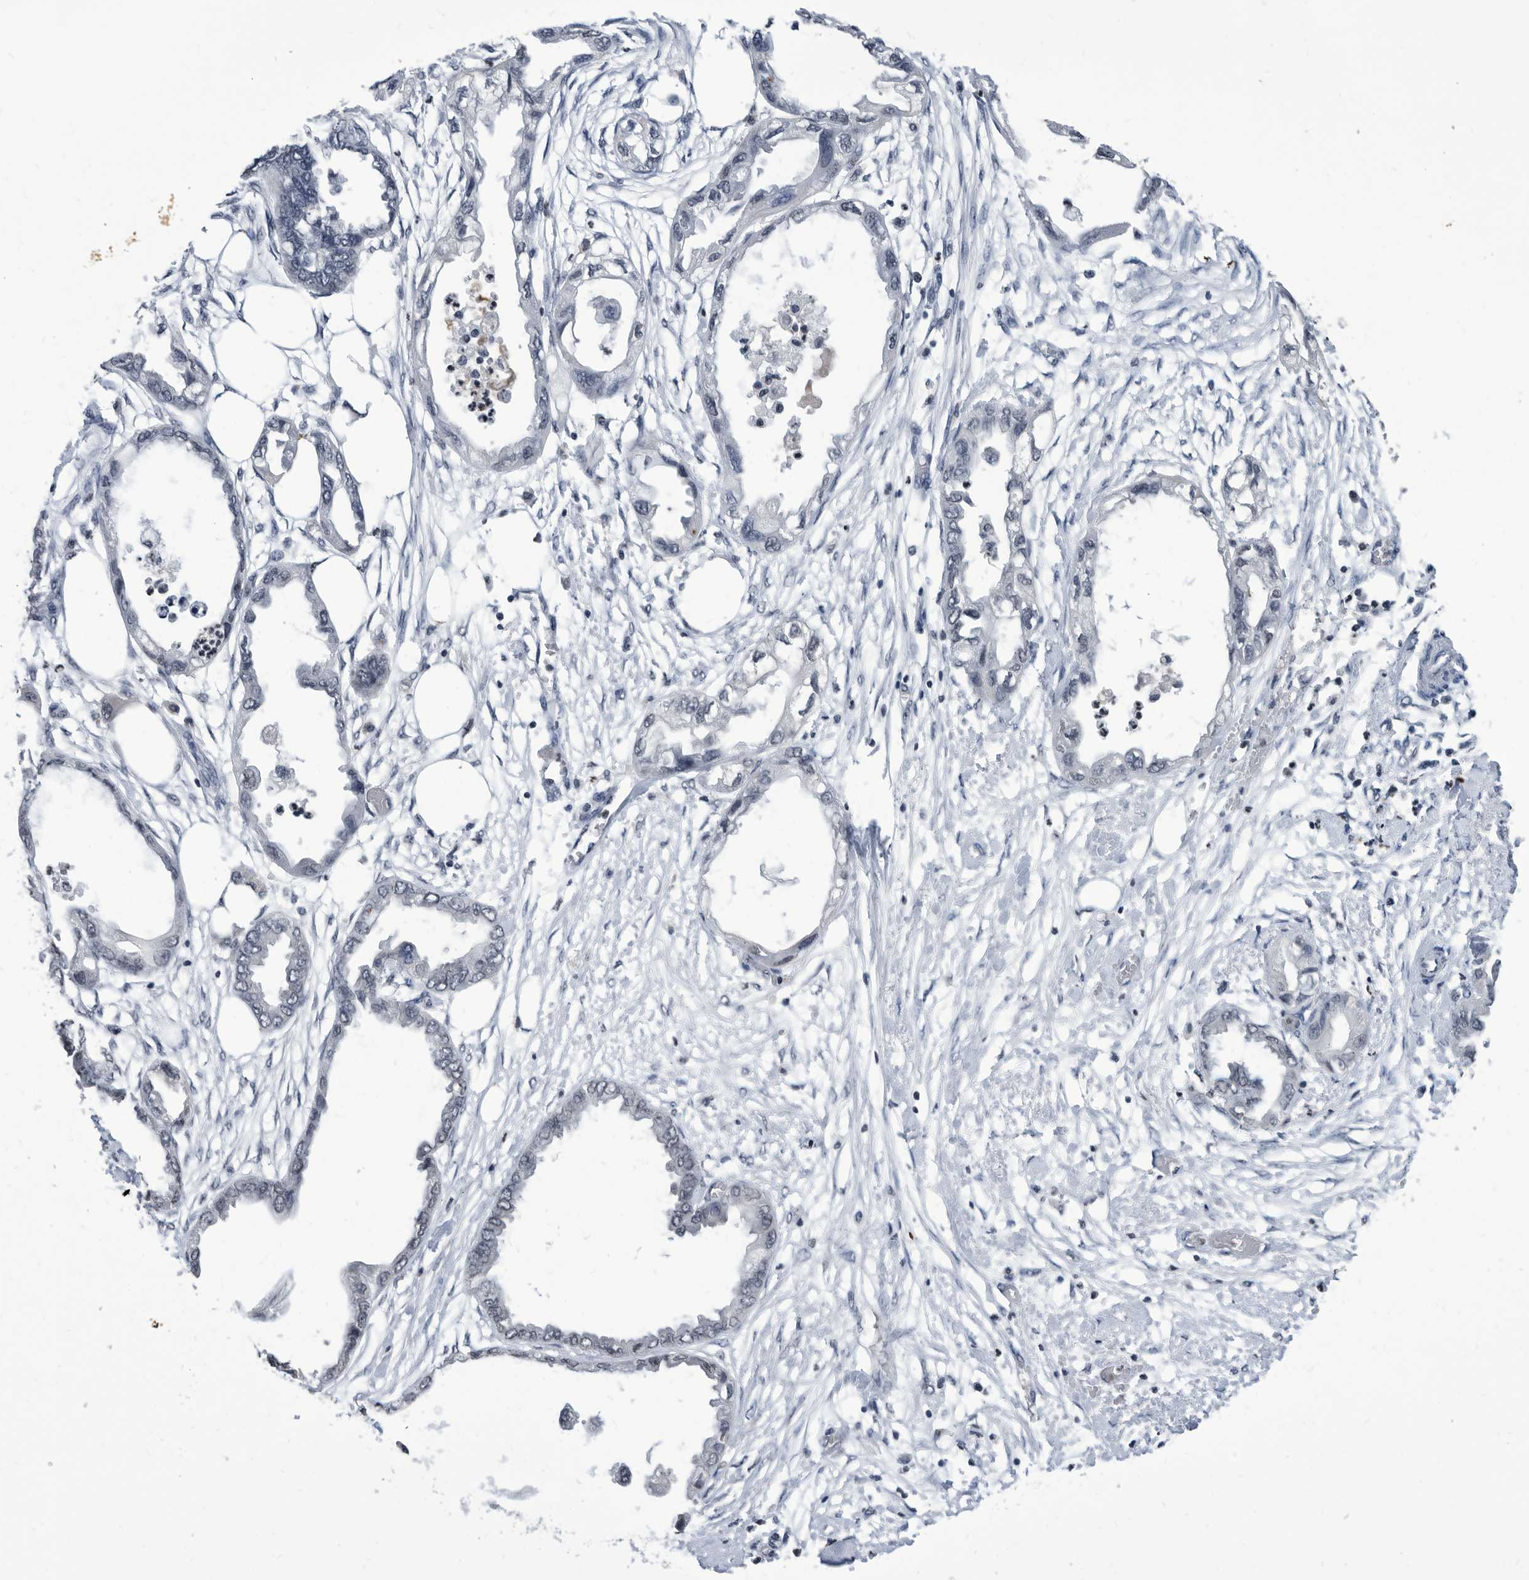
{"staining": {"intensity": "negative", "quantity": "none", "location": "none"}, "tissue": "endometrial cancer", "cell_type": "Tumor cells", "image_type": "cancer", "snomed": [{"axis": "morphology", "description": "Adenocarcinoma, NOS"}, {"axis": "morphology", "description": "Adenocarcinoma, metastatic, NOS"}, {"axis": "topography", "description": "Adipose tissue"}, {"axis": "topography", "description": "Endometrium"}], "caption": "An image of human endometrial metastatic adenocarcinoma is negative for staining in tumor cells.", "gene": "TSTD1", "patient": {"sex": "female", "age": 67}}